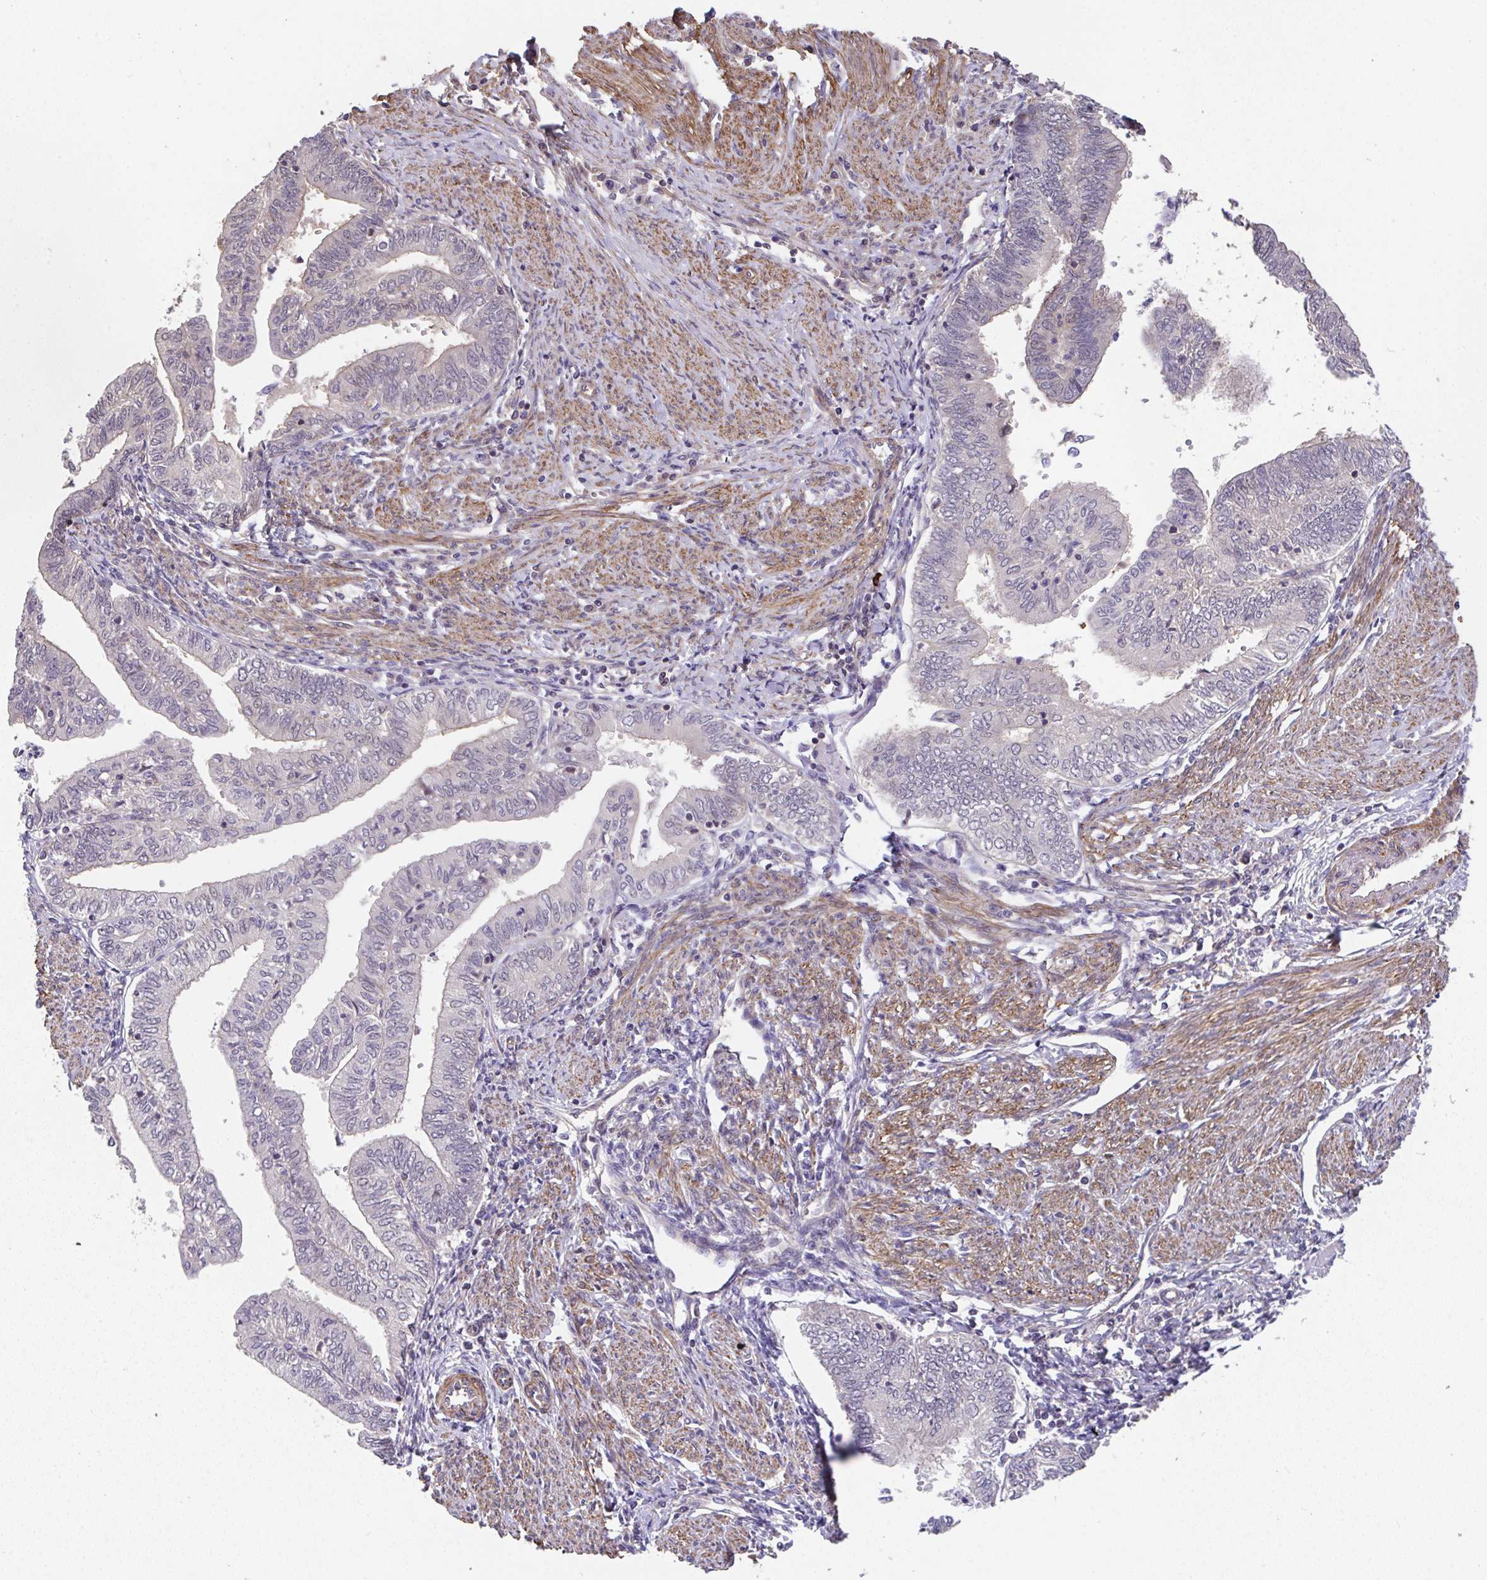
{"staining": {"intensity": "negative", "quantity": "none", "location": "none"}, "tissue": "endometrial cancer", "cell_type": "Tumor cells", "image_type": "cancer", "snomed": [{"axis": "morphology", "description": "Adenocarcinoma, NOS"}, {"axis": "topography", "description": "Endometrium"}], "caption": "A micrograph of human endometrial cancer (adenocarcinoma) is negative for staining in tumor cells.", "gene": "ZNF696", "patient": {"sex": "female", "age": 66}}